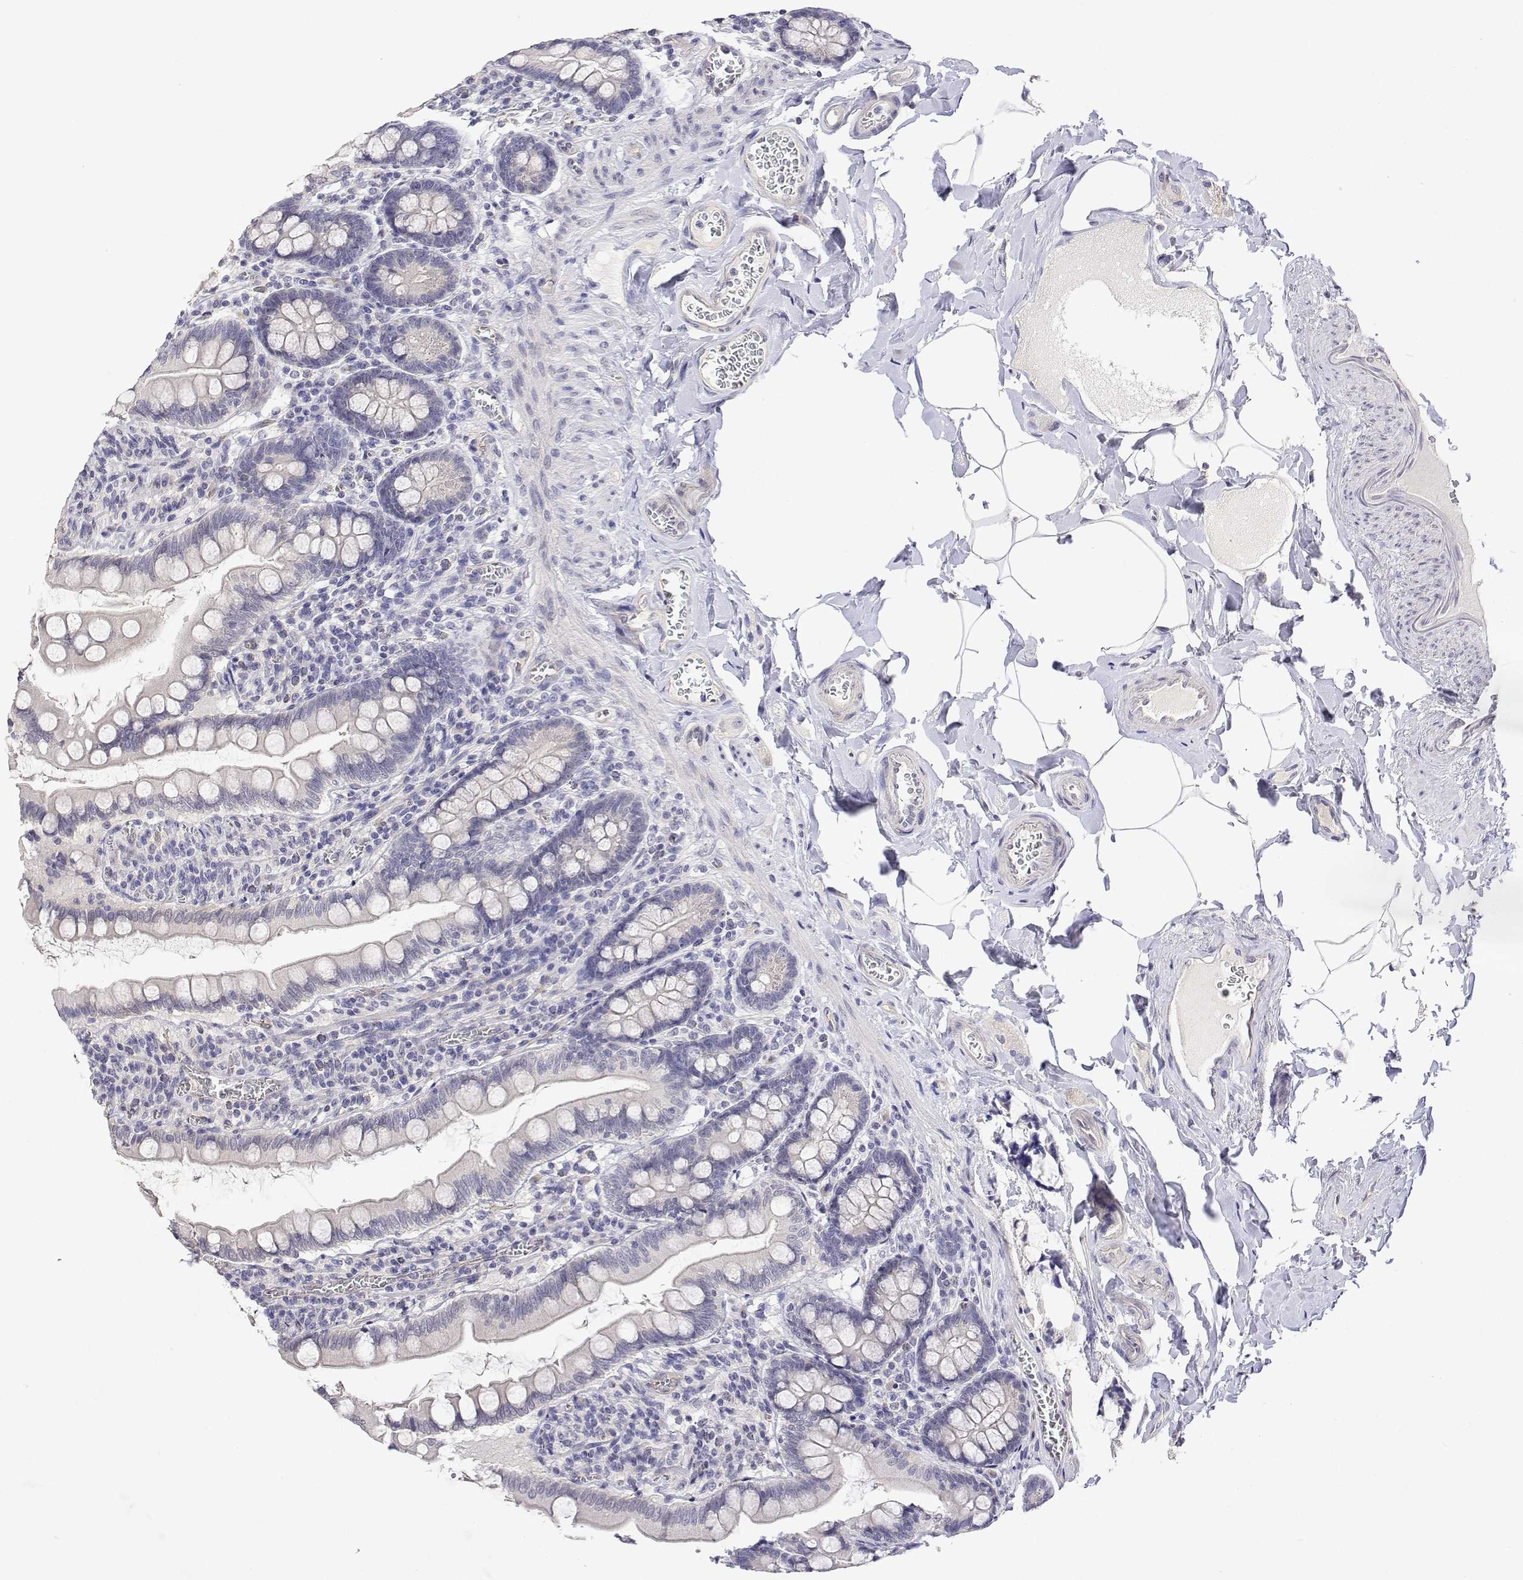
{"staining": {"intensity": "negative", "quantity": "none", "location": "none"}, "tissue": "small intestine", "cell_type": "Glandular cells", "image_type": "normal", "snomed": [{"axis": "morphology", "description": "Normal tissue, NOS"}, {"axis": "topography", "description": "Small intestine"}], "caption": "The micrograph displays no significant expression in glandular cells of small intestine.", "gene": "PLCB1", "patient": {"sex": "female", "age": 56}}